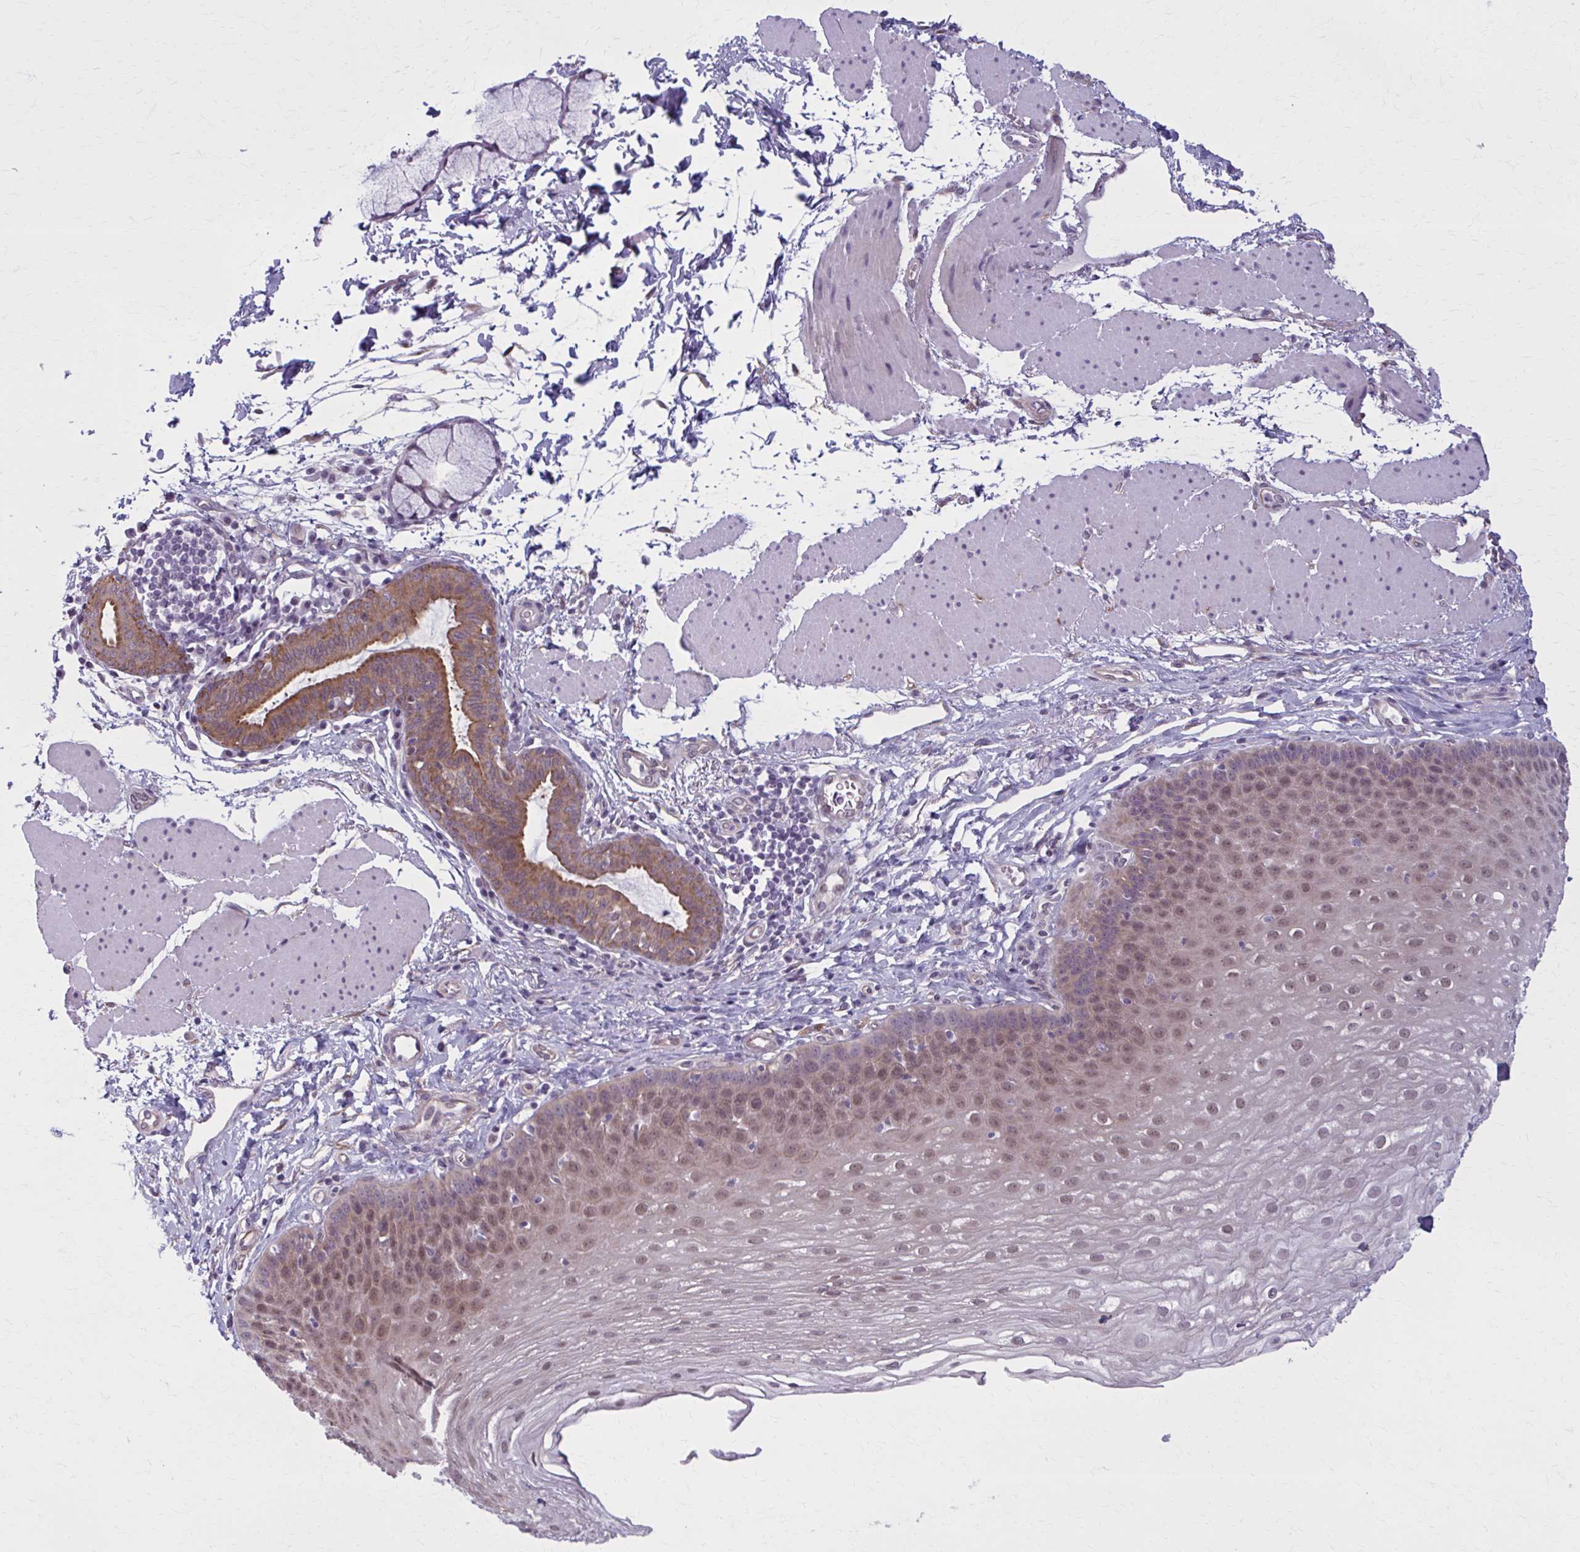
{"staining": {"intensity": "moderate", "quantity": ">75%", "location": "nuclear"}, "tissue": "esophagus", "cell_type": "Squamous epithelial cells", "image_type": "normal", "snomed": [{"axis": "morphology", "description": "Normal tissue, NOS"}, {"axis": "topography", "description": "Esophagus"}], "caption": "IHC micrograph of unremarkable human esophagus stained for a protein (brown), which demonstrates medium levels of moderate nuclear expression in approximately >75% of squamous epithelial cells.", "gene": "NUMBL", "patient": {"sex": "female", "age": 81}}